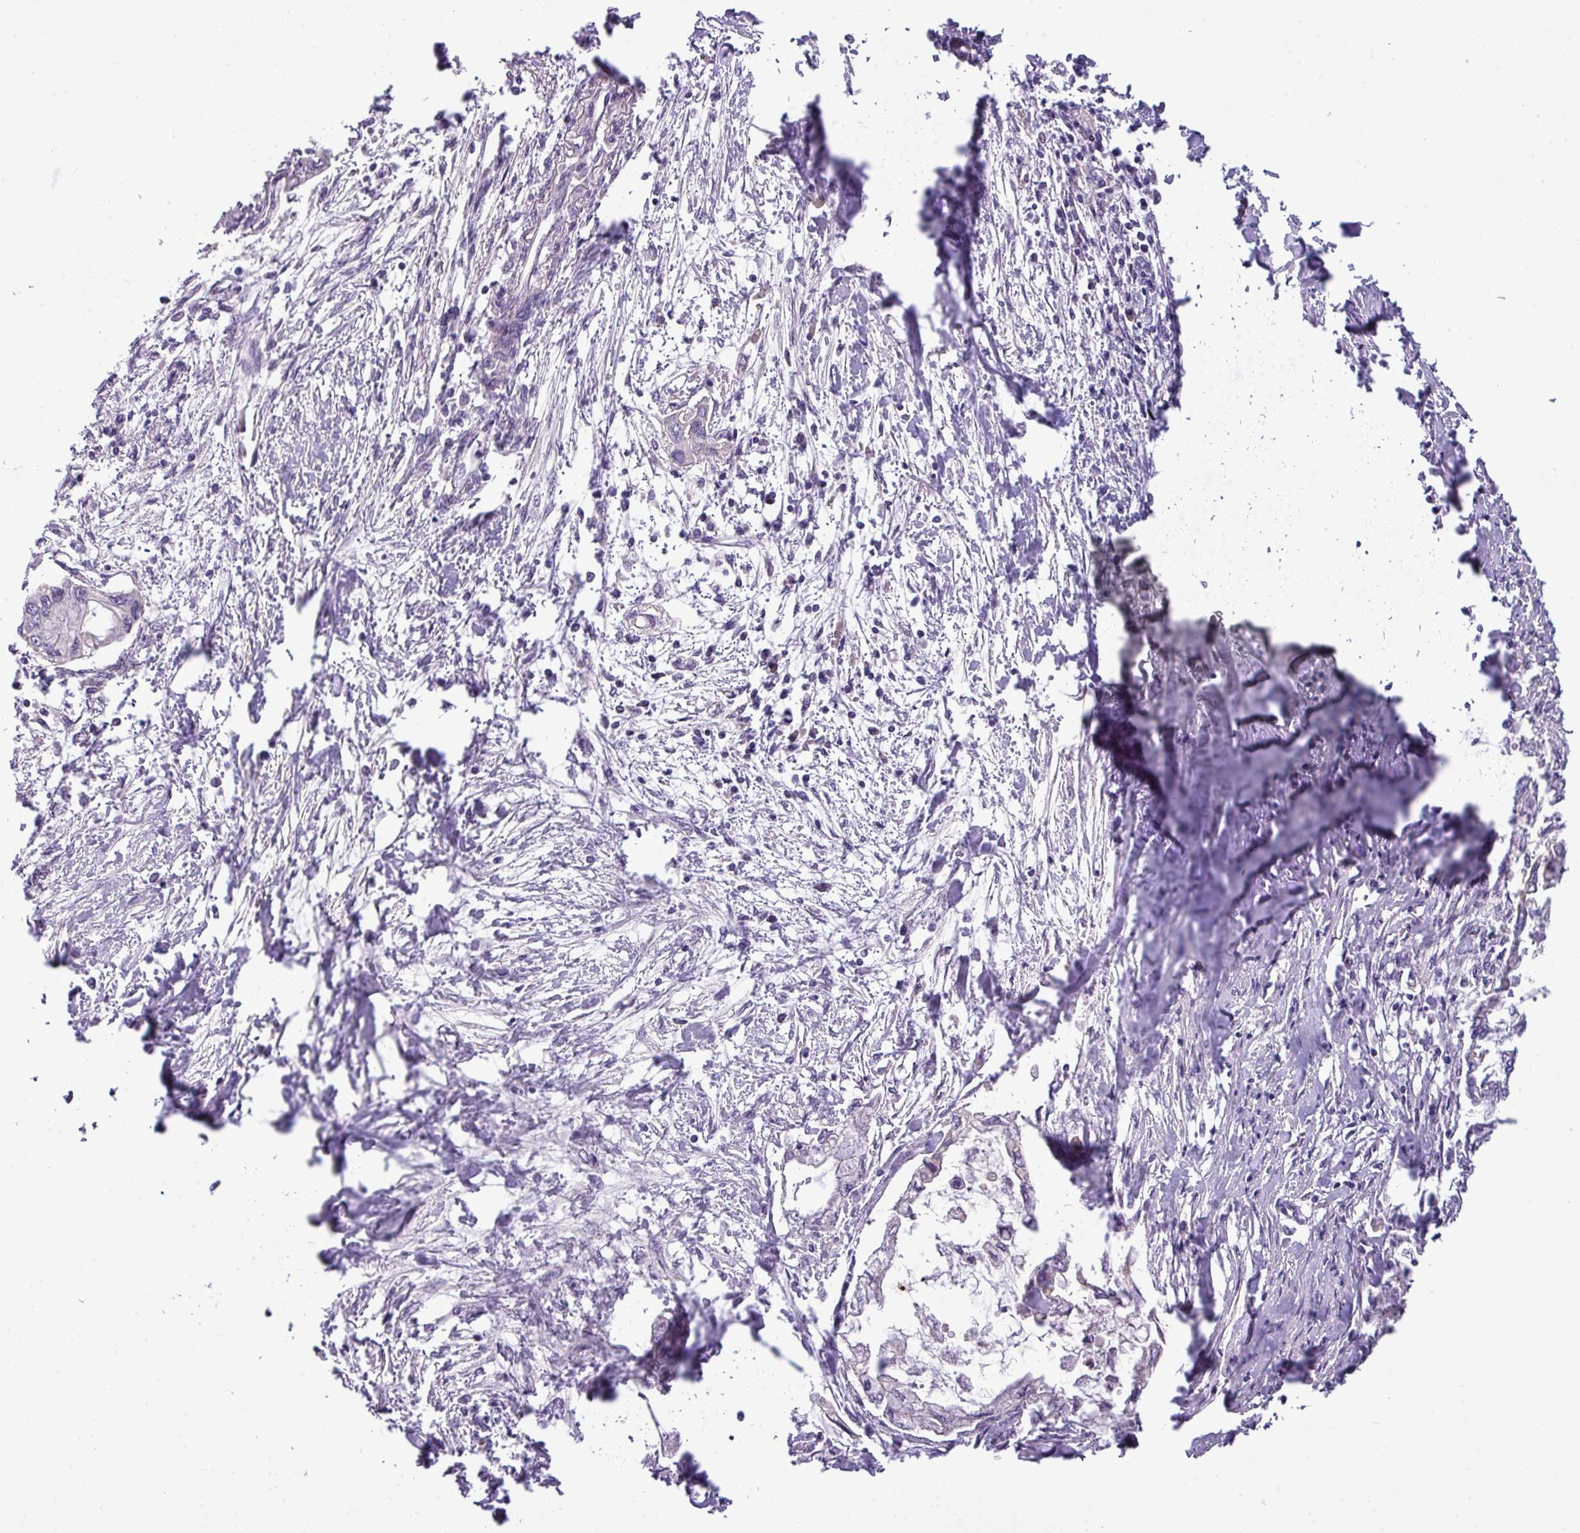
{"staining": {"intensity": "negative", "quantity": "none", "location": "none"}, "tissue": "pancreatic cancer", "cell_type": "Tumor cells", "image_type": "cancer", "snomed": [{"axis": "morphology", "description": "Adenocarcinoma, NOS"}, {"axis": "topography", "description": "Pancreas"}], "caption": "High magnification brightfield microscopy of adenocarcinoma (pancreatic) stained with DAB (3,3'-diaminobenzidine) (brown) and counterstained with hematoxylin (blue): tumor cells show no significant staining. The staining is performed using DAB brown chromogen with nuclei counter-stained in using hematoxylin.", "gene": "ZNF35", "patient": {"sex": "male", "age": 48}}